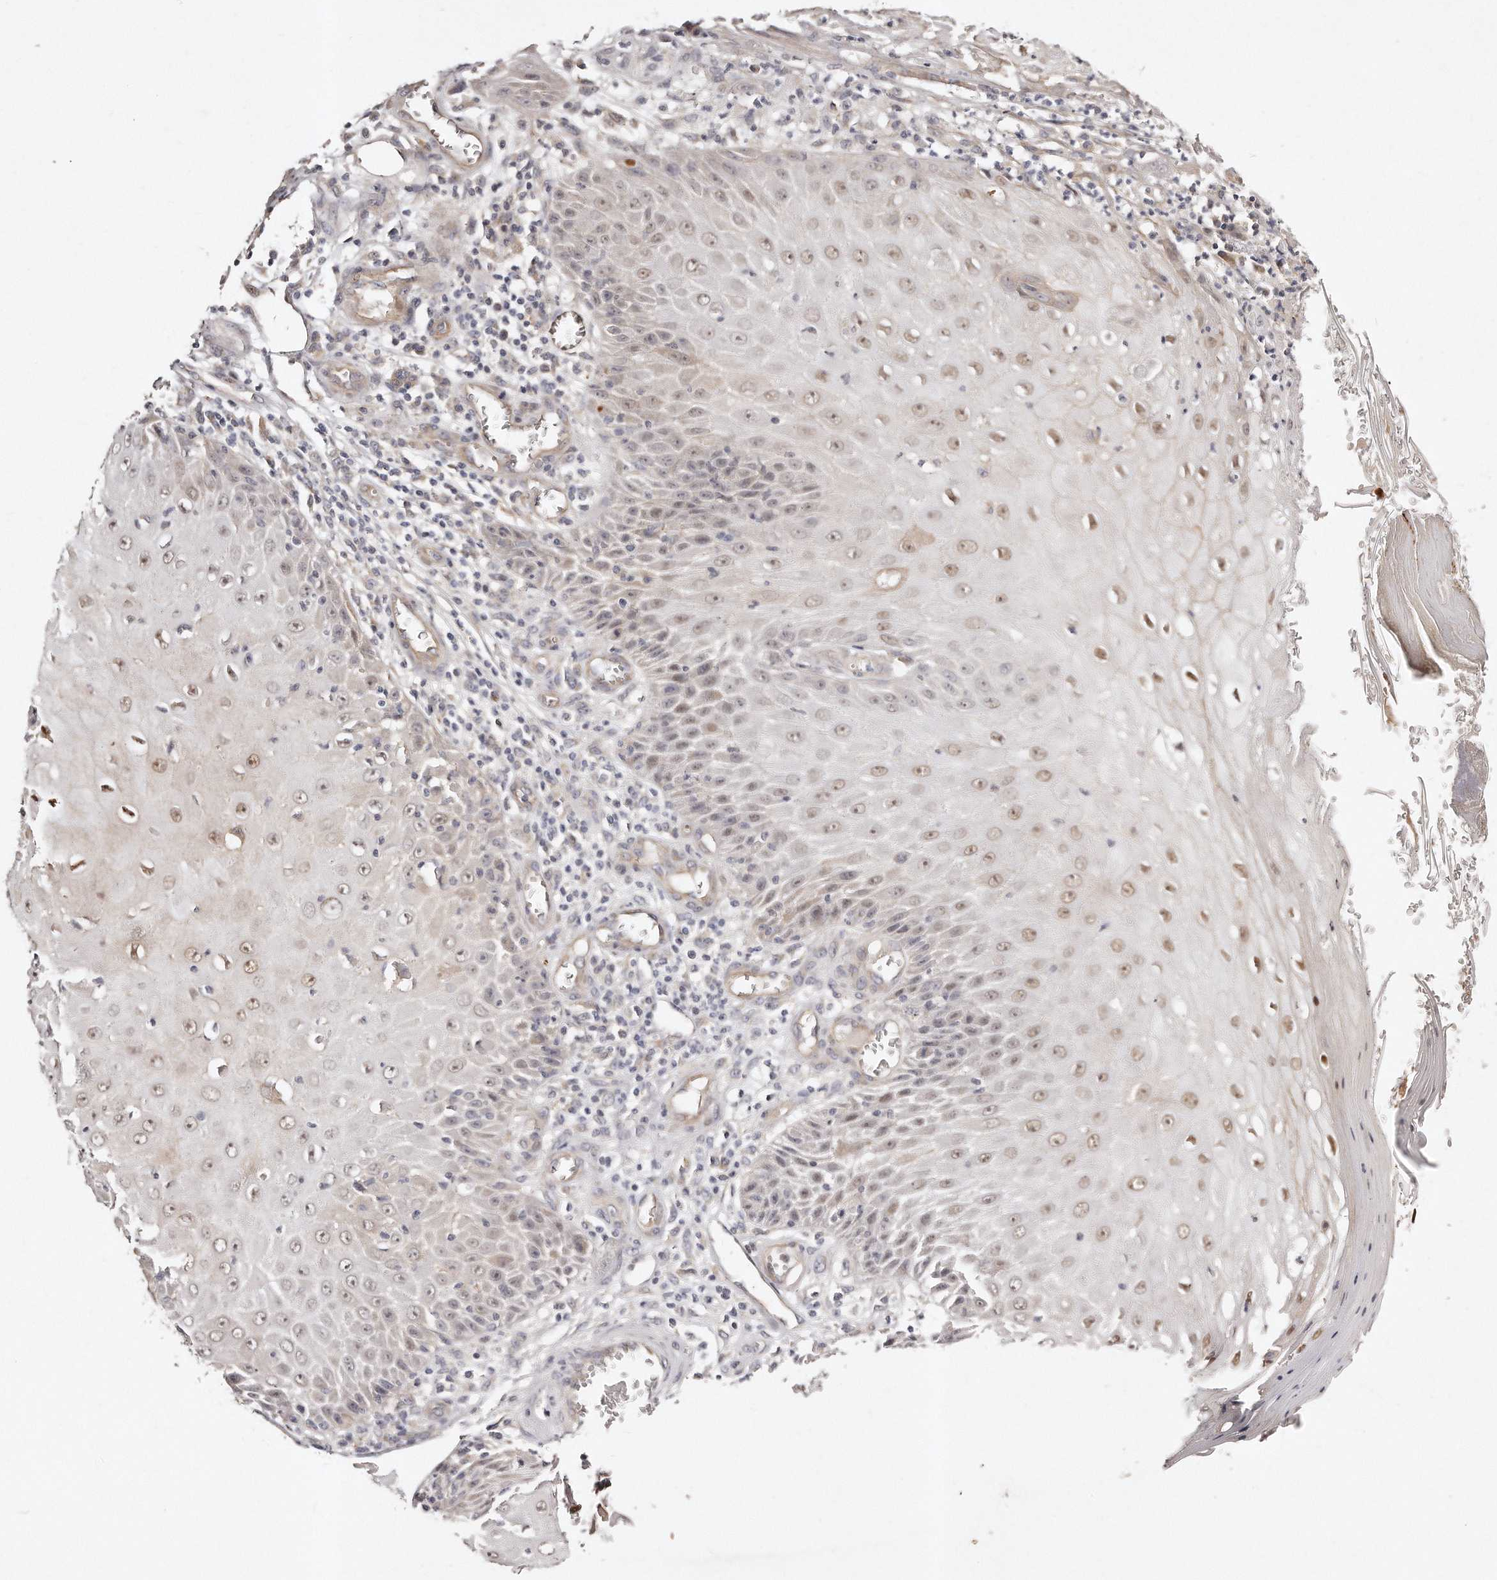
{"staining": {"intensity": "moderate", "quantity": "25%-75%", "location": "nuclear"}, "tissue": "skin cancer", "cell_type": "Tumor cells", "image_type": "cancer", "snomed": [{"axis": "morphology", "description": "Squamous cell carcinoma, NOS"}, {"axis": "topography", "description": "Skin"}], "caption": "Protein staining of skin cancer (squamous cell carcinoma) tissue displays moderate nuclear expression in approximately 25%-75% of tumor cells.", "gene": "CASZ1", "patient": {"sex": "female", "age": 73}}